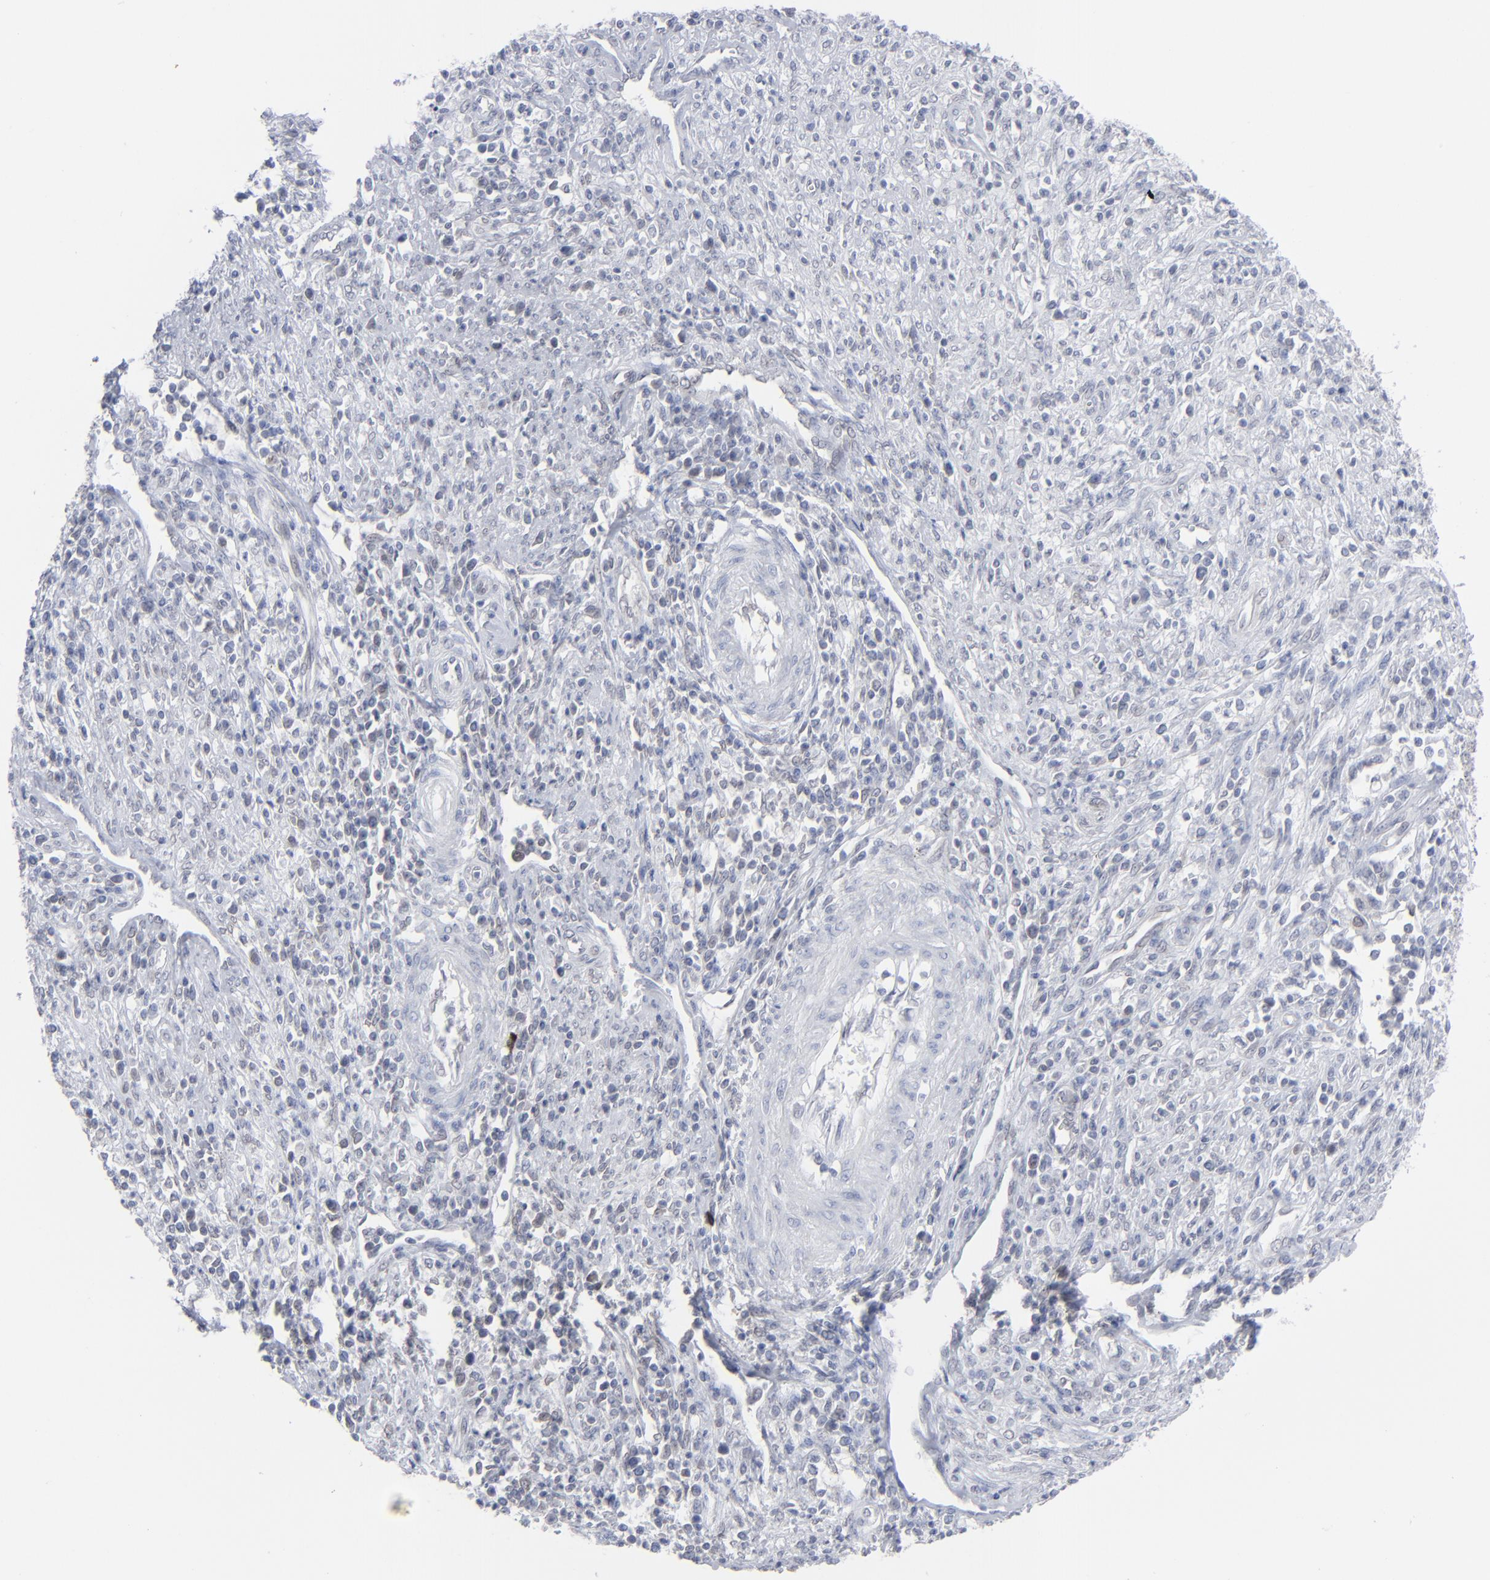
{"staining": {"intensity": "negative", "quantity": "none", "location": "none"}, "tissue": "cervical cancer", "cell_type": "Tumor cells", "image_type": "cancer", "snomed": [{"axis": "morphology", "description": "Adenocarcinoma, NOS"}, {"axis": "topography", "description": "Cervix"}], "caption": "There is no significant expression in tumor cells of cervical cancer (adenocarcinoma).", "gene": "NUP88", "patient": {"sex": "female", "age": 36}}